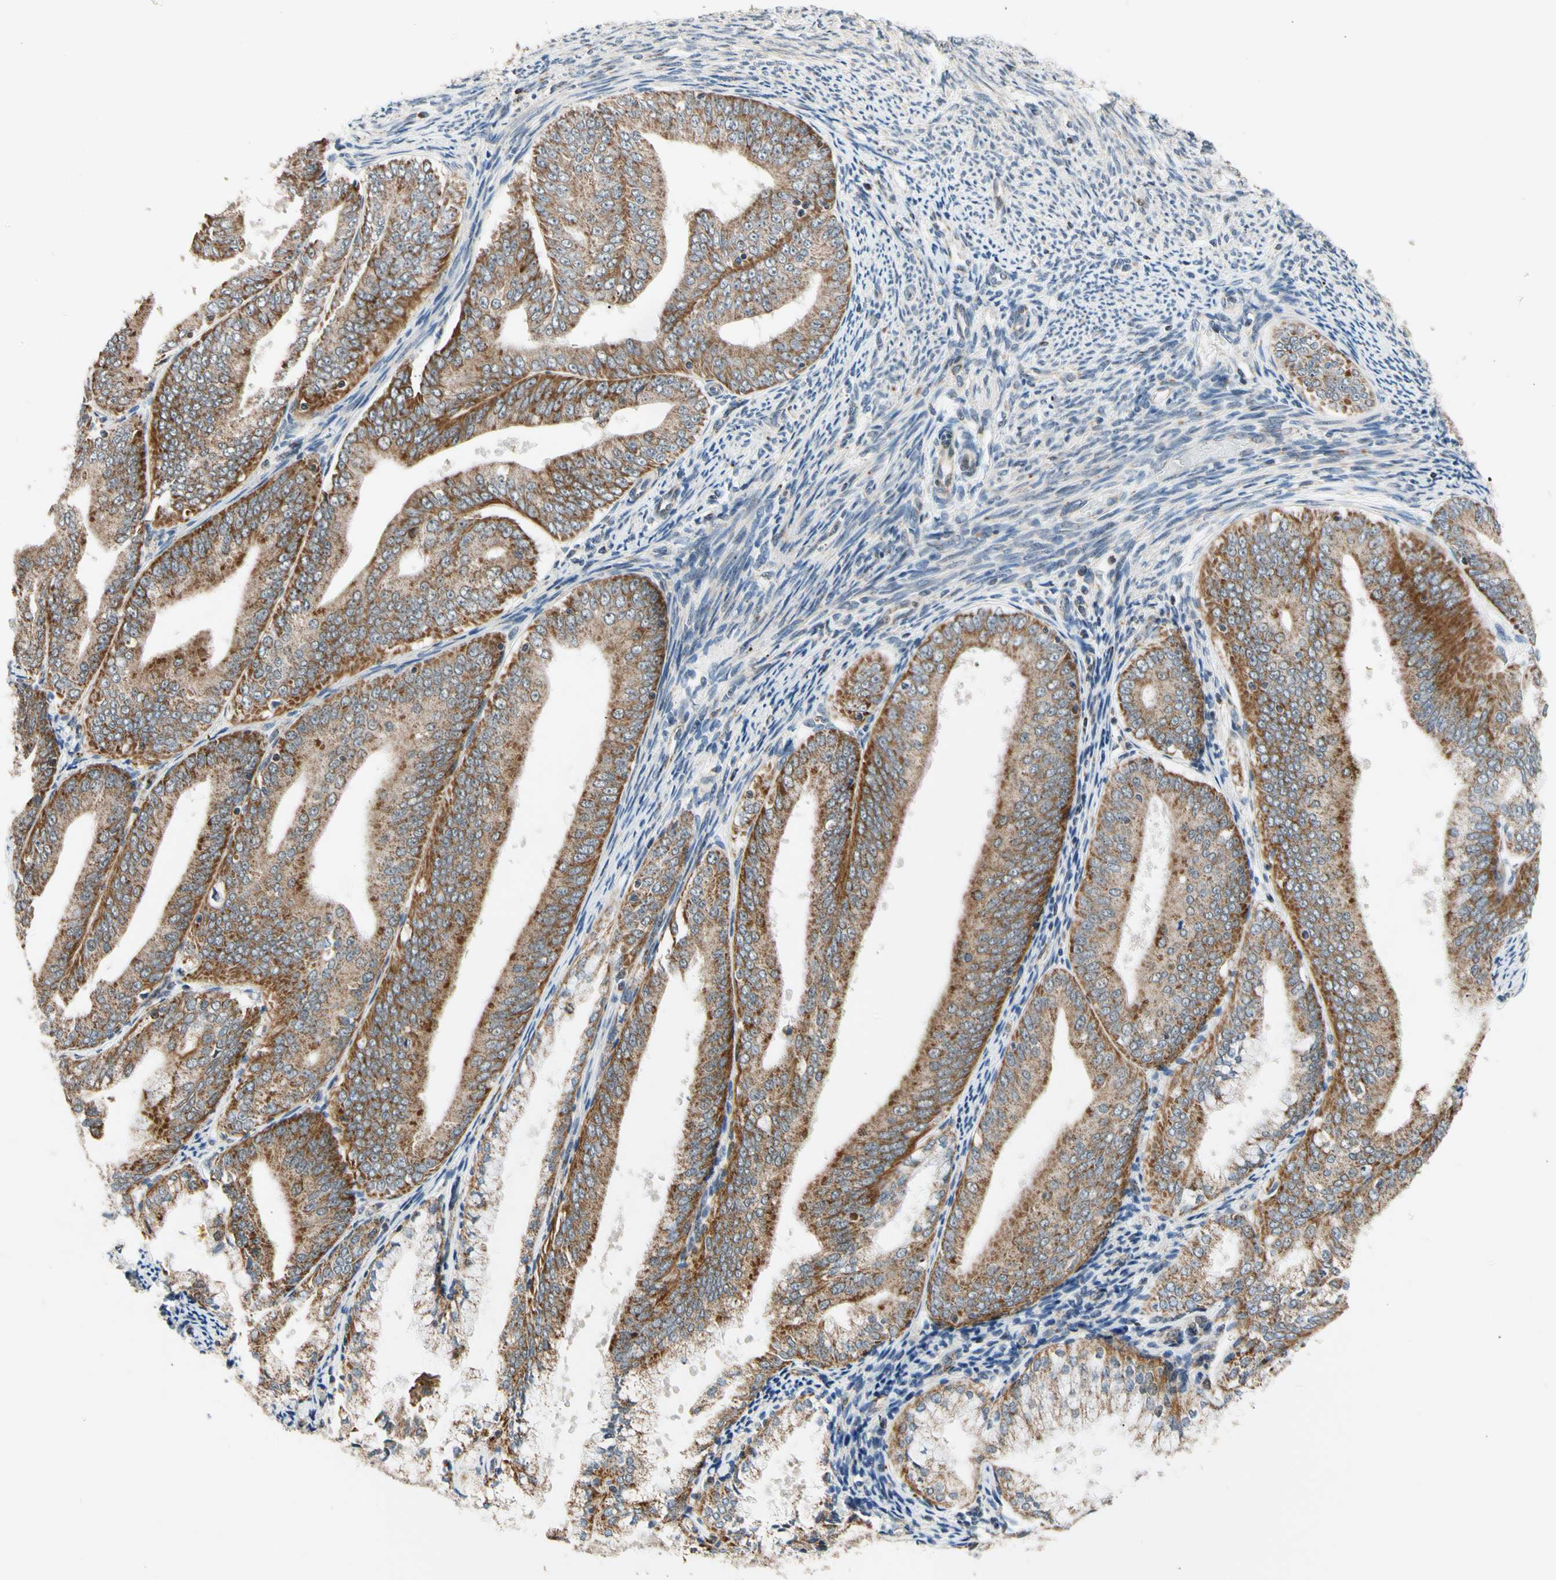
{"staining": {"intensity": "moderate", "quantity": ">75%", "location": "cytoplasmic/membranous"}, "tissue": "endometrial cancer", "cell_type": "Tumor cells", "image_type": "cancer", "snomed": [{"axis": "morphology", "description": "Adenocarcinoma, NOS"}, {"axis": "topography", "description": "Endometrium"}], "caption": "Endometrial cancer (adenocarcinoma) was stained to show a protein in brown. There is medium levels of moderate cytoplasmic/membranous expression in approximately >75% of tumor cells. (brown staining indicates protein expression, while blue staining denotes nuclei).", "gene": "KHDC4", "patient": {"sex": "female", "age": 63}}